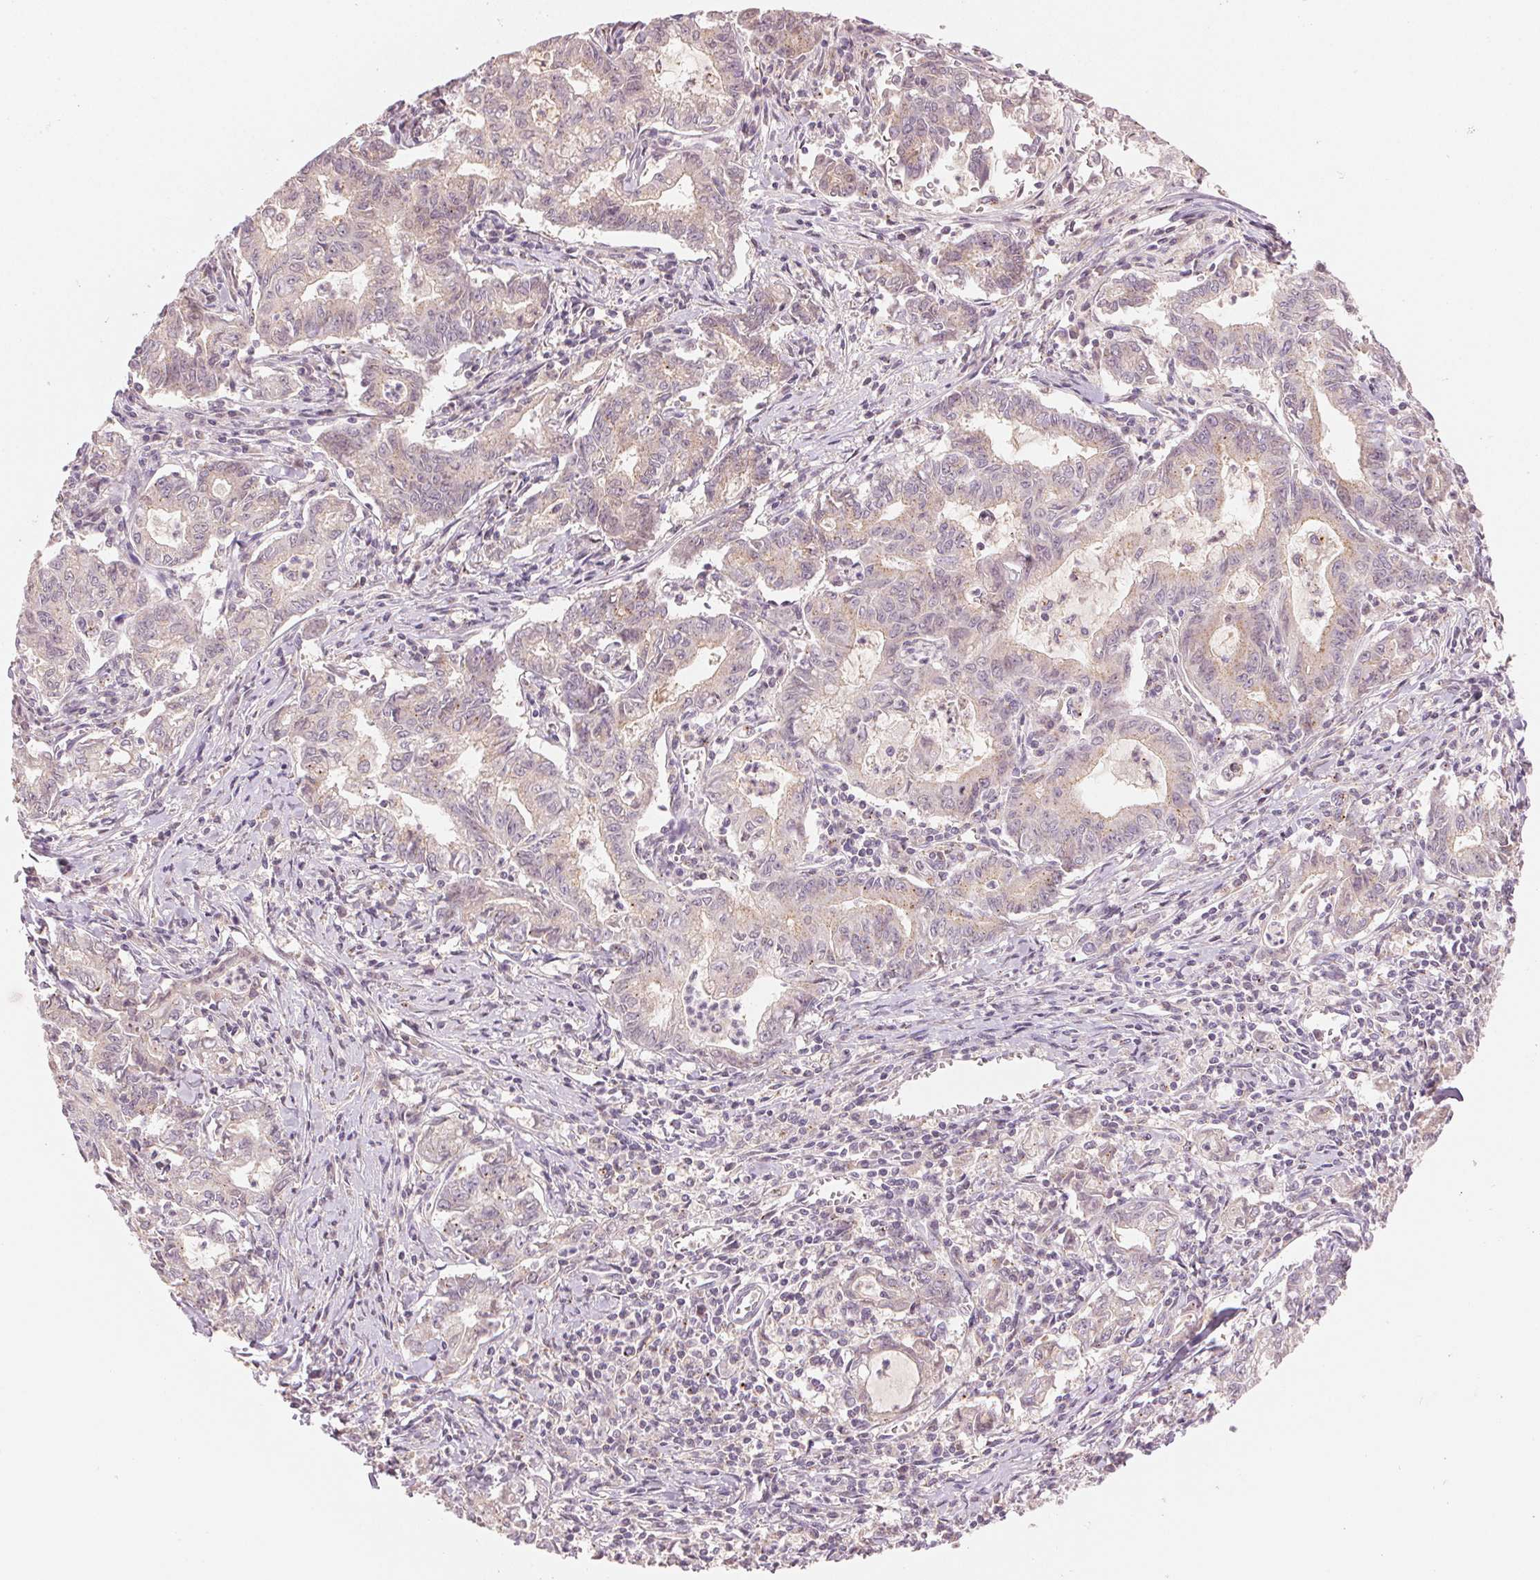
{"staining": {"intensity": "weak", "quantity": "25%-75%", "location": "cytoplasmic/membranous"}, "tissue": "stomach cancer", "cell_type": "Tumor cells", "image_type": "cancer", "snomed": [{"axis": "morphology", "description": "Adenocarcinoma, NOS"}, {"axis": "topography", "description": "Stomach, upper"}], "caption": "A photomicrograph of stomach cancer (adenocarcinoma) stained for a protein shows weak cytoplasmic/membranous brown staining in tumor cells.", "gene": "HOXB13", "patient": {"sex": "female", "age": 79}}